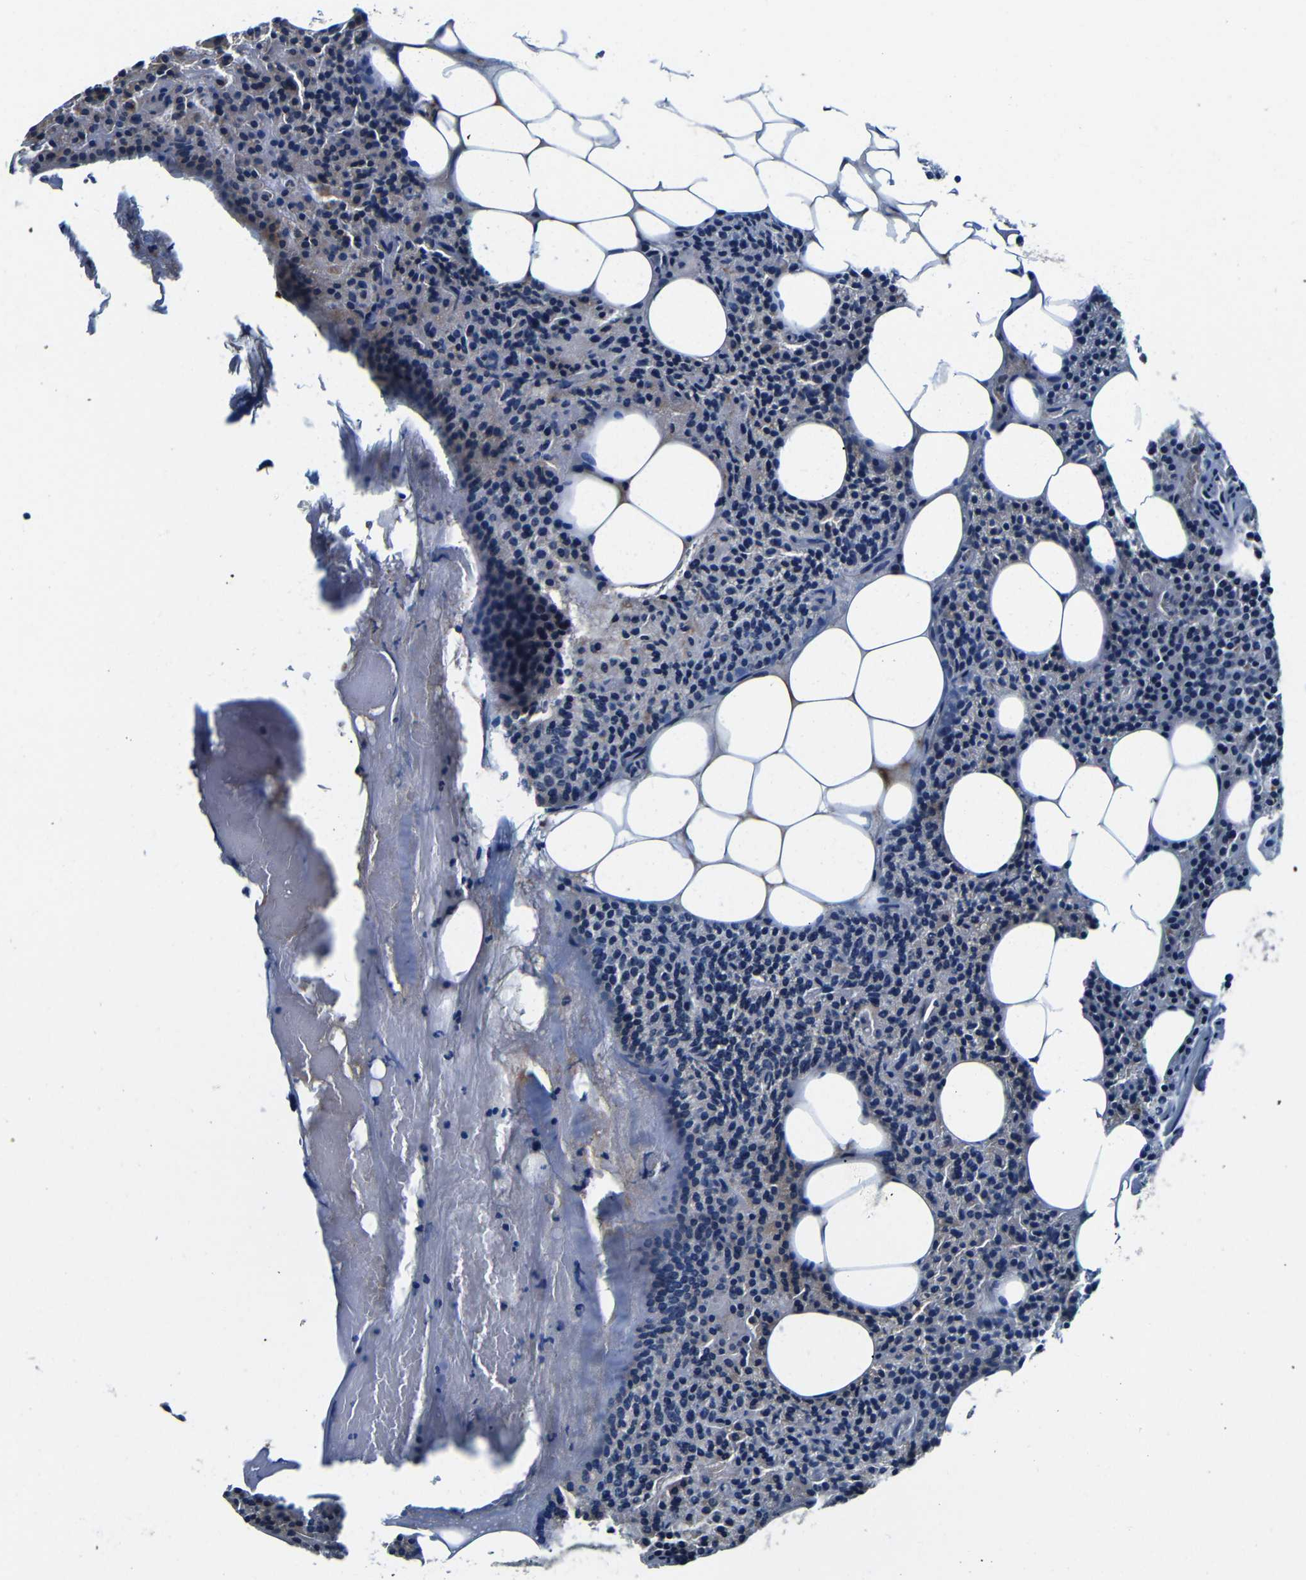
{"staining": {"intensity": "negative", "quantity": "none", "location": "none"}, "tissue": "parathyroid gland", "cell_type": "Glandular cells", "image_type": "normal", "snomed": [{"axis": "morphology", "description": "Normal tissue, NOS"}, {"axis": "morphology", "description": "Adenoma, NOS"}, {"axis": "topography", "description": "Parathyroid gland"}], "caption": "Human parathyroid gland stained for a protein using immunohistochemistry (IHC) exhibits no positivity in glandular cells.", "gene": "TNFAIP1", "patient": {"sex": "female", "age": 51}}